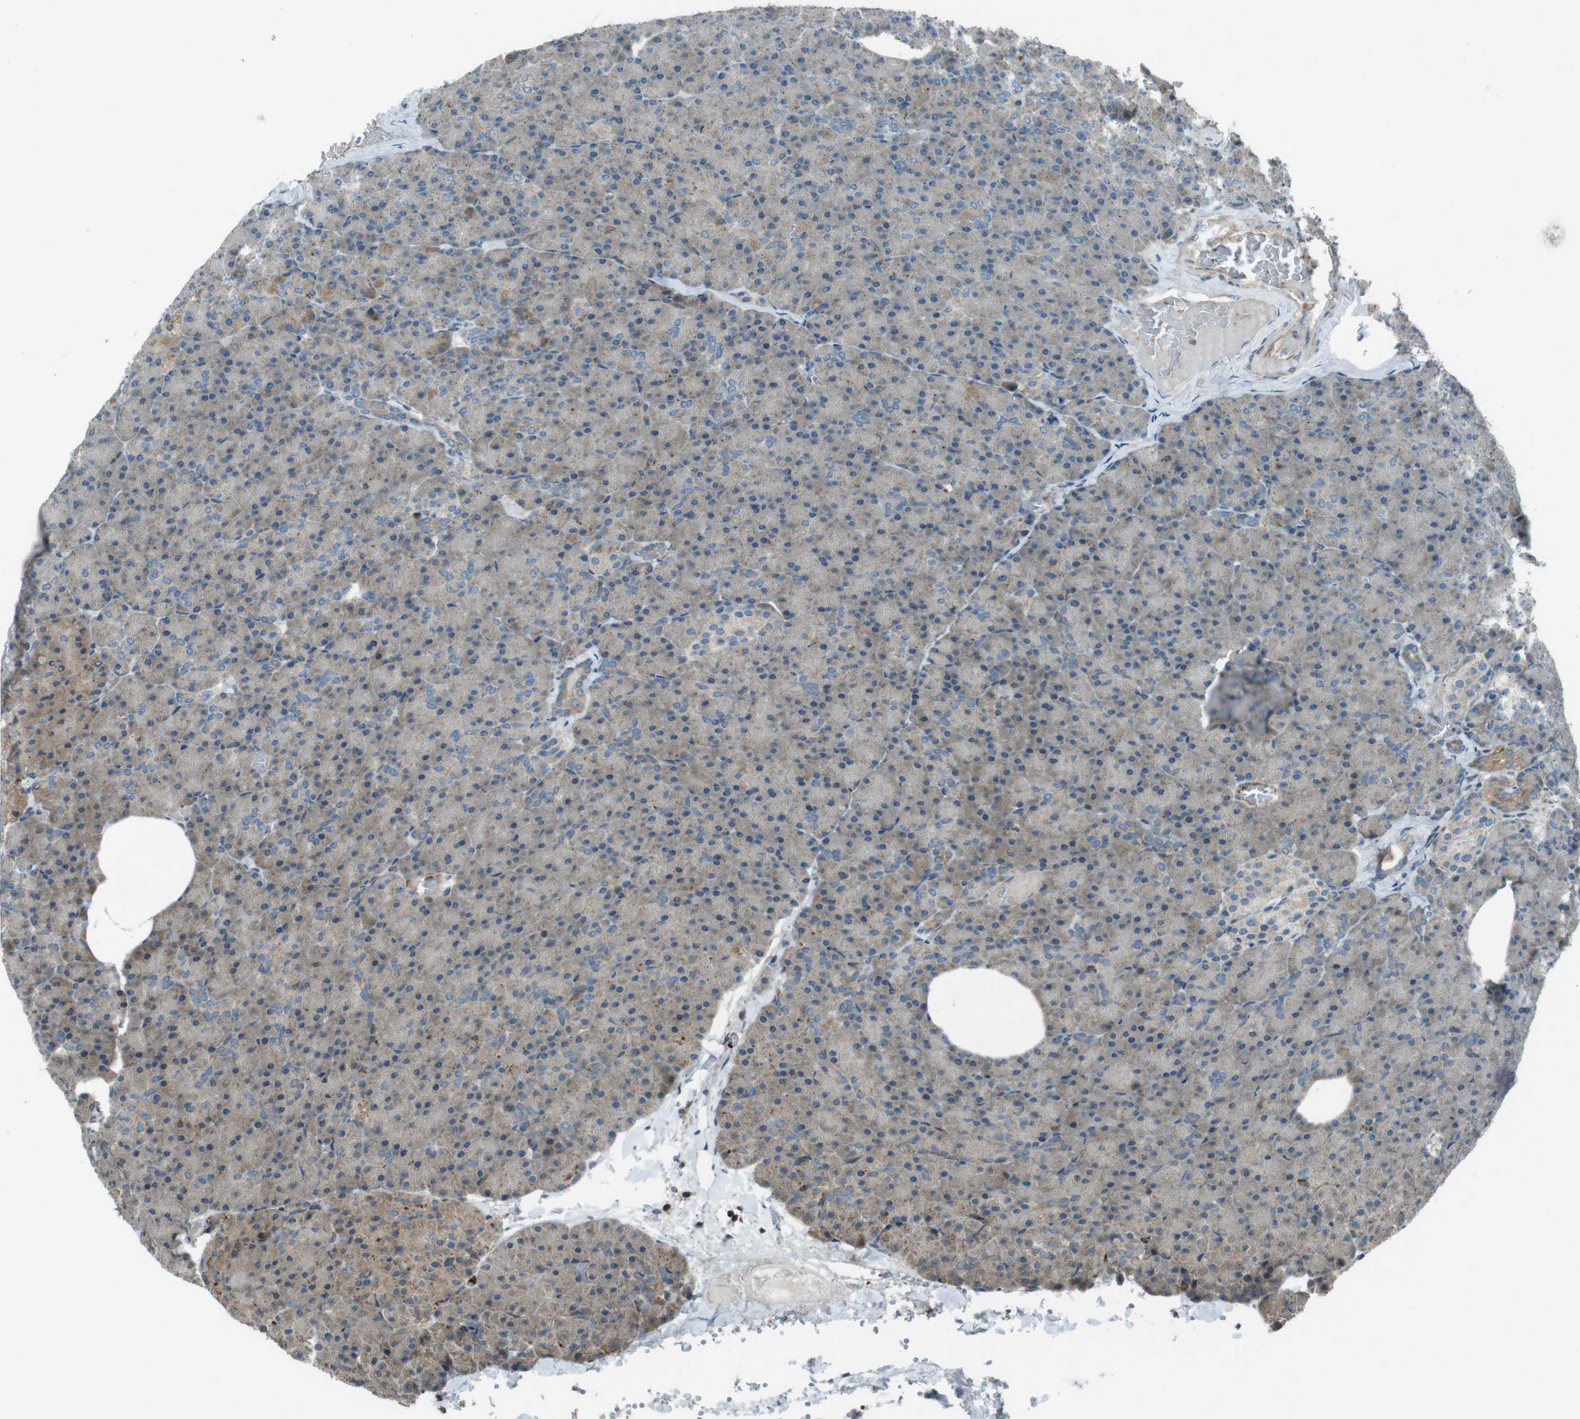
{"staining": {"intensity": "moderate", "quantity": "<25%", "location": "cytoplasmic/membranous"}, "tissue": "pancreas", "cell_type": "Exocrine glandular cells", "image_type": "normal", "snomed": [{"axis": "morphology", "description": "Normal tissue, NOS"}, {"axis": "topography", "description": "Pancreas"}], "caption": "Protein expression analysis of unremarkable pancreas reveals moderate cytoplasmic/membranous positivity in approximately <25% of exocrine glandular cells.", "gene": "ZYX", "patient": {"sex": "female", "age": 35}}